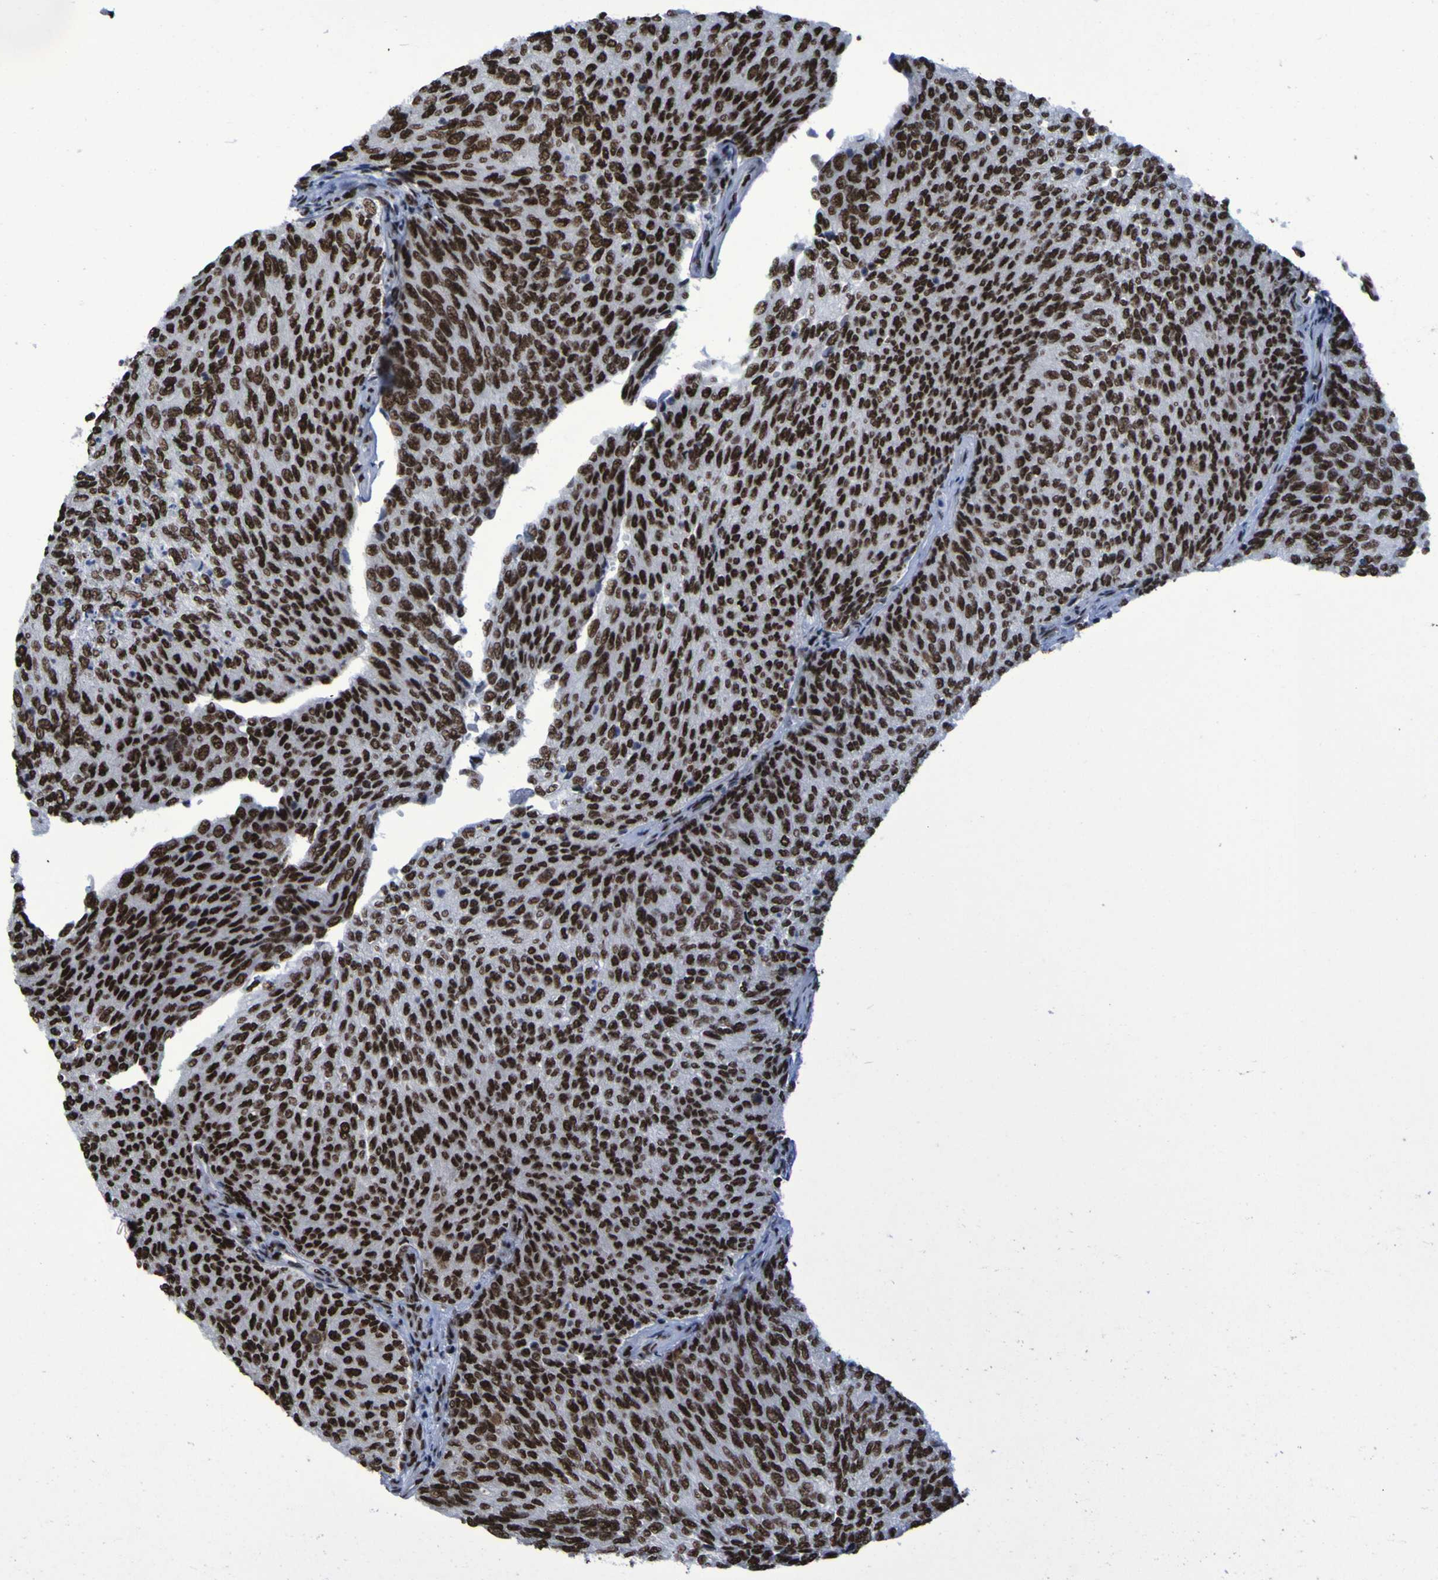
{"staining": {"intensity": "strong", "quantity": ">75%", "location": "nuclear"}, "tissue": "urothelial cancer", "cell_type": "Tumor cells", "image_type": "cancer", "snomed": [{"axis": "morphology", "description": "Urothelial carcinoma, Low grade"}, {"axis": "topography", "description": "Urinary bladder"}], "caption": "Low-grade urothelial carcinoma stained for a protein (brown) reveals strong nuclear positive staining in about >75% of tumor cells.", "gene": "HNRNPR", "patient": {"sex": "female", "age": 79}}